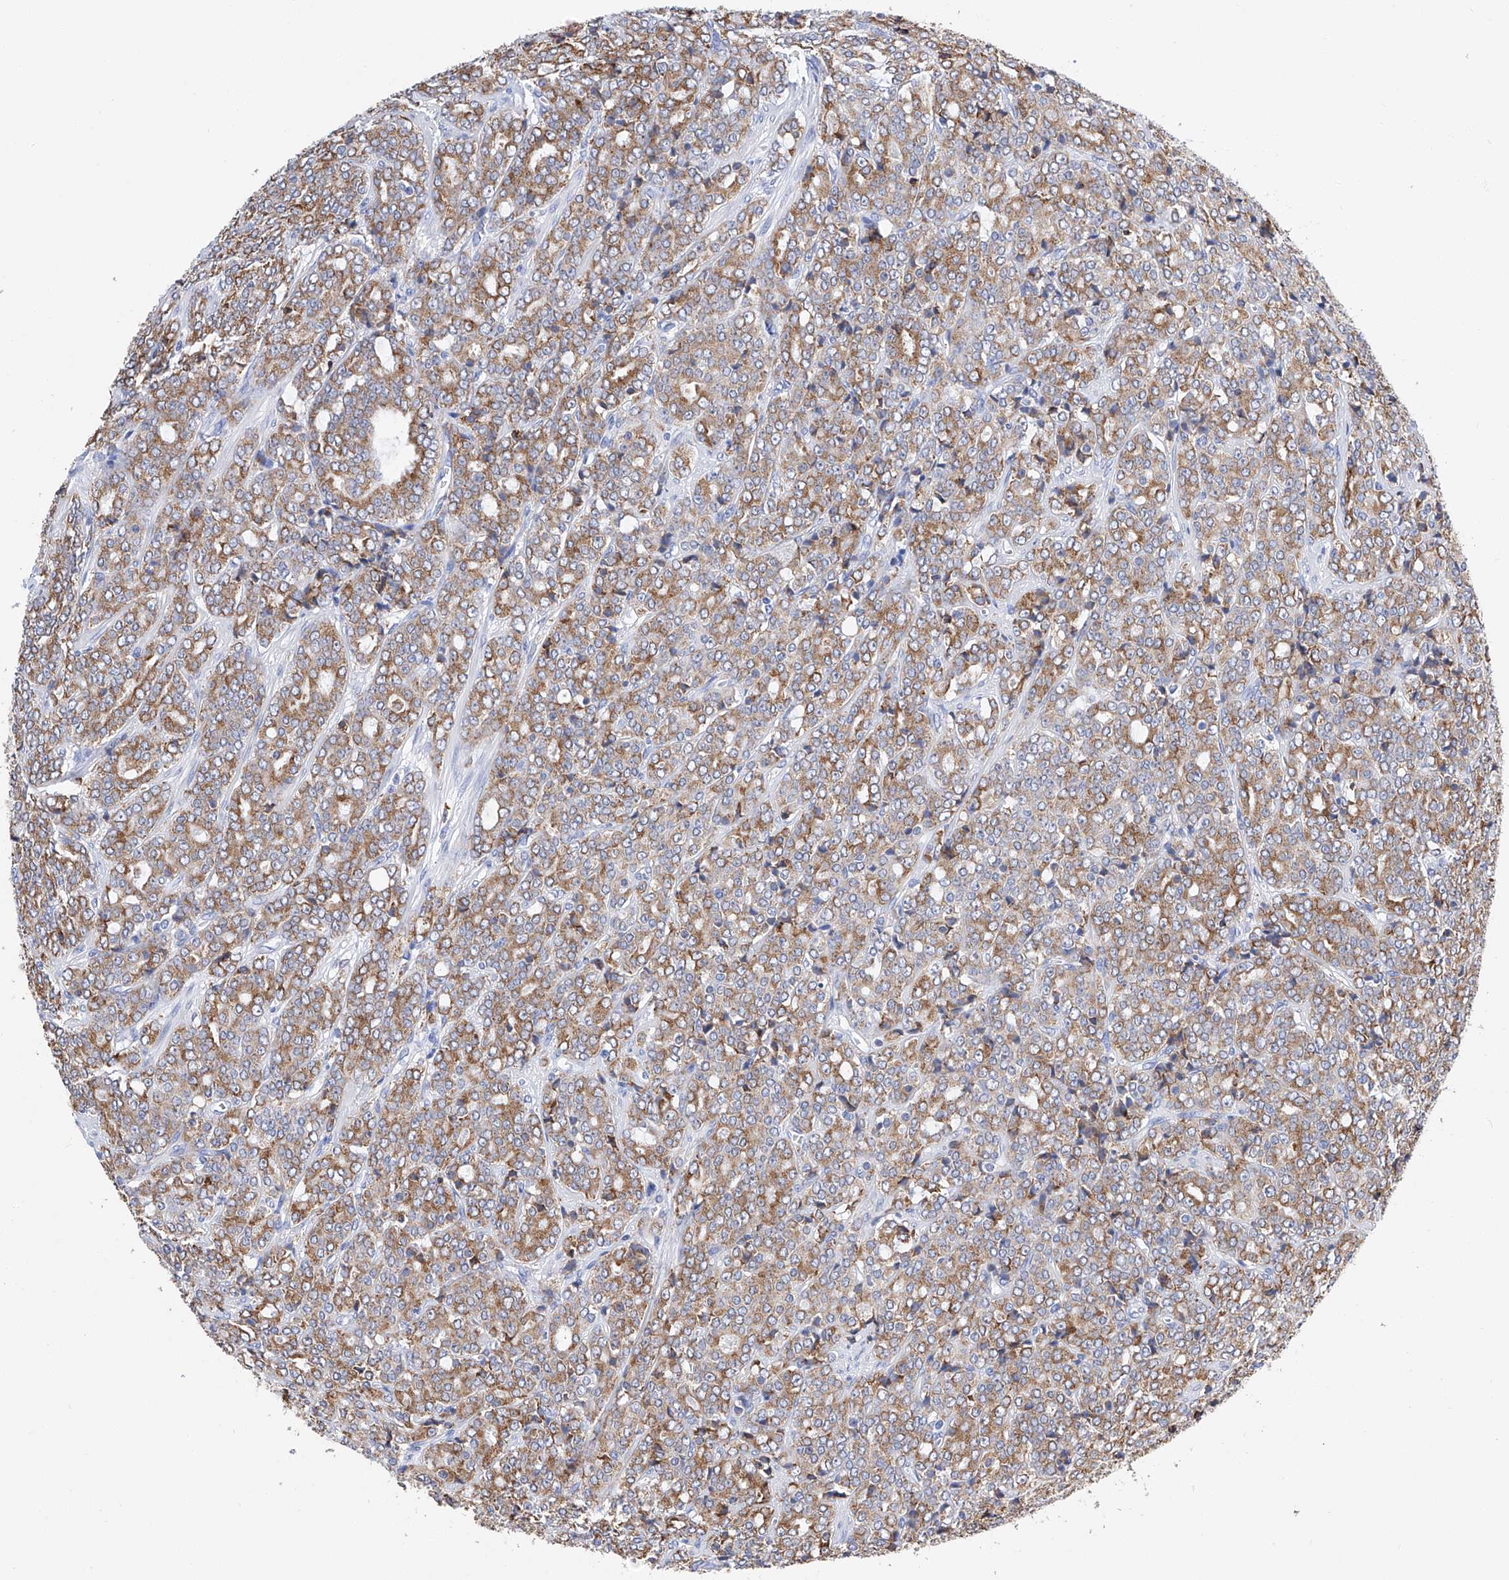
{"staining": {"intensity": "moderate", "quantity": ">75%", "location": "cytoplasmic/membranous"}, "tissue": "prostate cancer", "cell_type": "Tumor cells", "image_type": "cancer", "snomed": [{"axis": "morphology", "description": "Adenocarcinoma, High grade"}, {"axis": "topography", "description": "Prostate"}], "caption": "Protein expression analysis of prostate cancer reveals moderate cytoplasmic/membranous expression in about >75% of tumor cells. The protein is stained brown, and the nuclei are stained in blue (DAB IHC with brightfield microscopy, high magnification).", "gene": "PDIA5", "patient": {"sex": "male", "age": 62}}